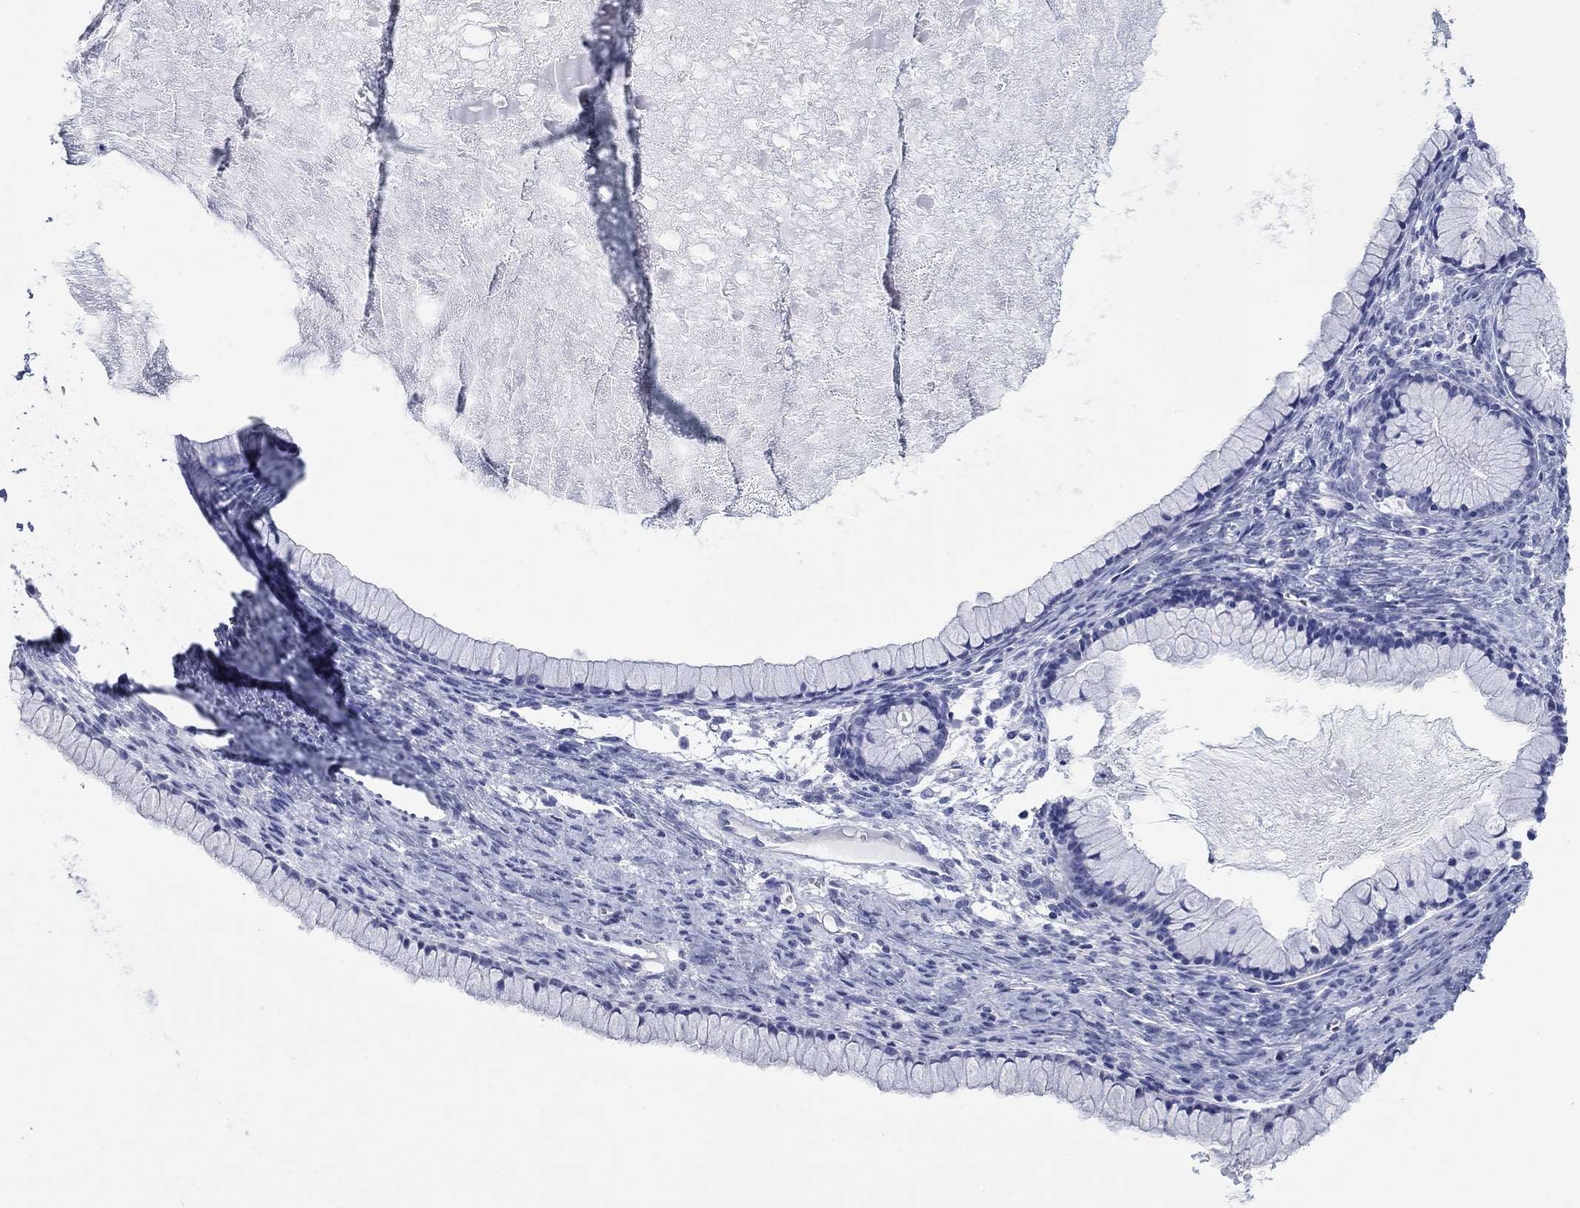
{"staining": {"intensity": "negative", "quantity": "none", "location": "none"}, "tissue": "ovarian cancer", "cell_type": "Tumor cells", "image_type": "cancer", "snomed": [{"axis": "morphology", "description": "Cystadenocarcinoma, mucinous, NOS"}, {"axis": "topography", "description": "Ovary"}], "caption": "This is a image of IHC staining of ovarian mucinous cystadenocarcinoma, which shows no staining in tumor cells. (Brightfield microscopy of DAB (3,3'-diaminobenzidine) immunohistochemistry (IHC) at high magnification).", "gene": "PDYN", "patient": {"sex": "female", "age": 41}}